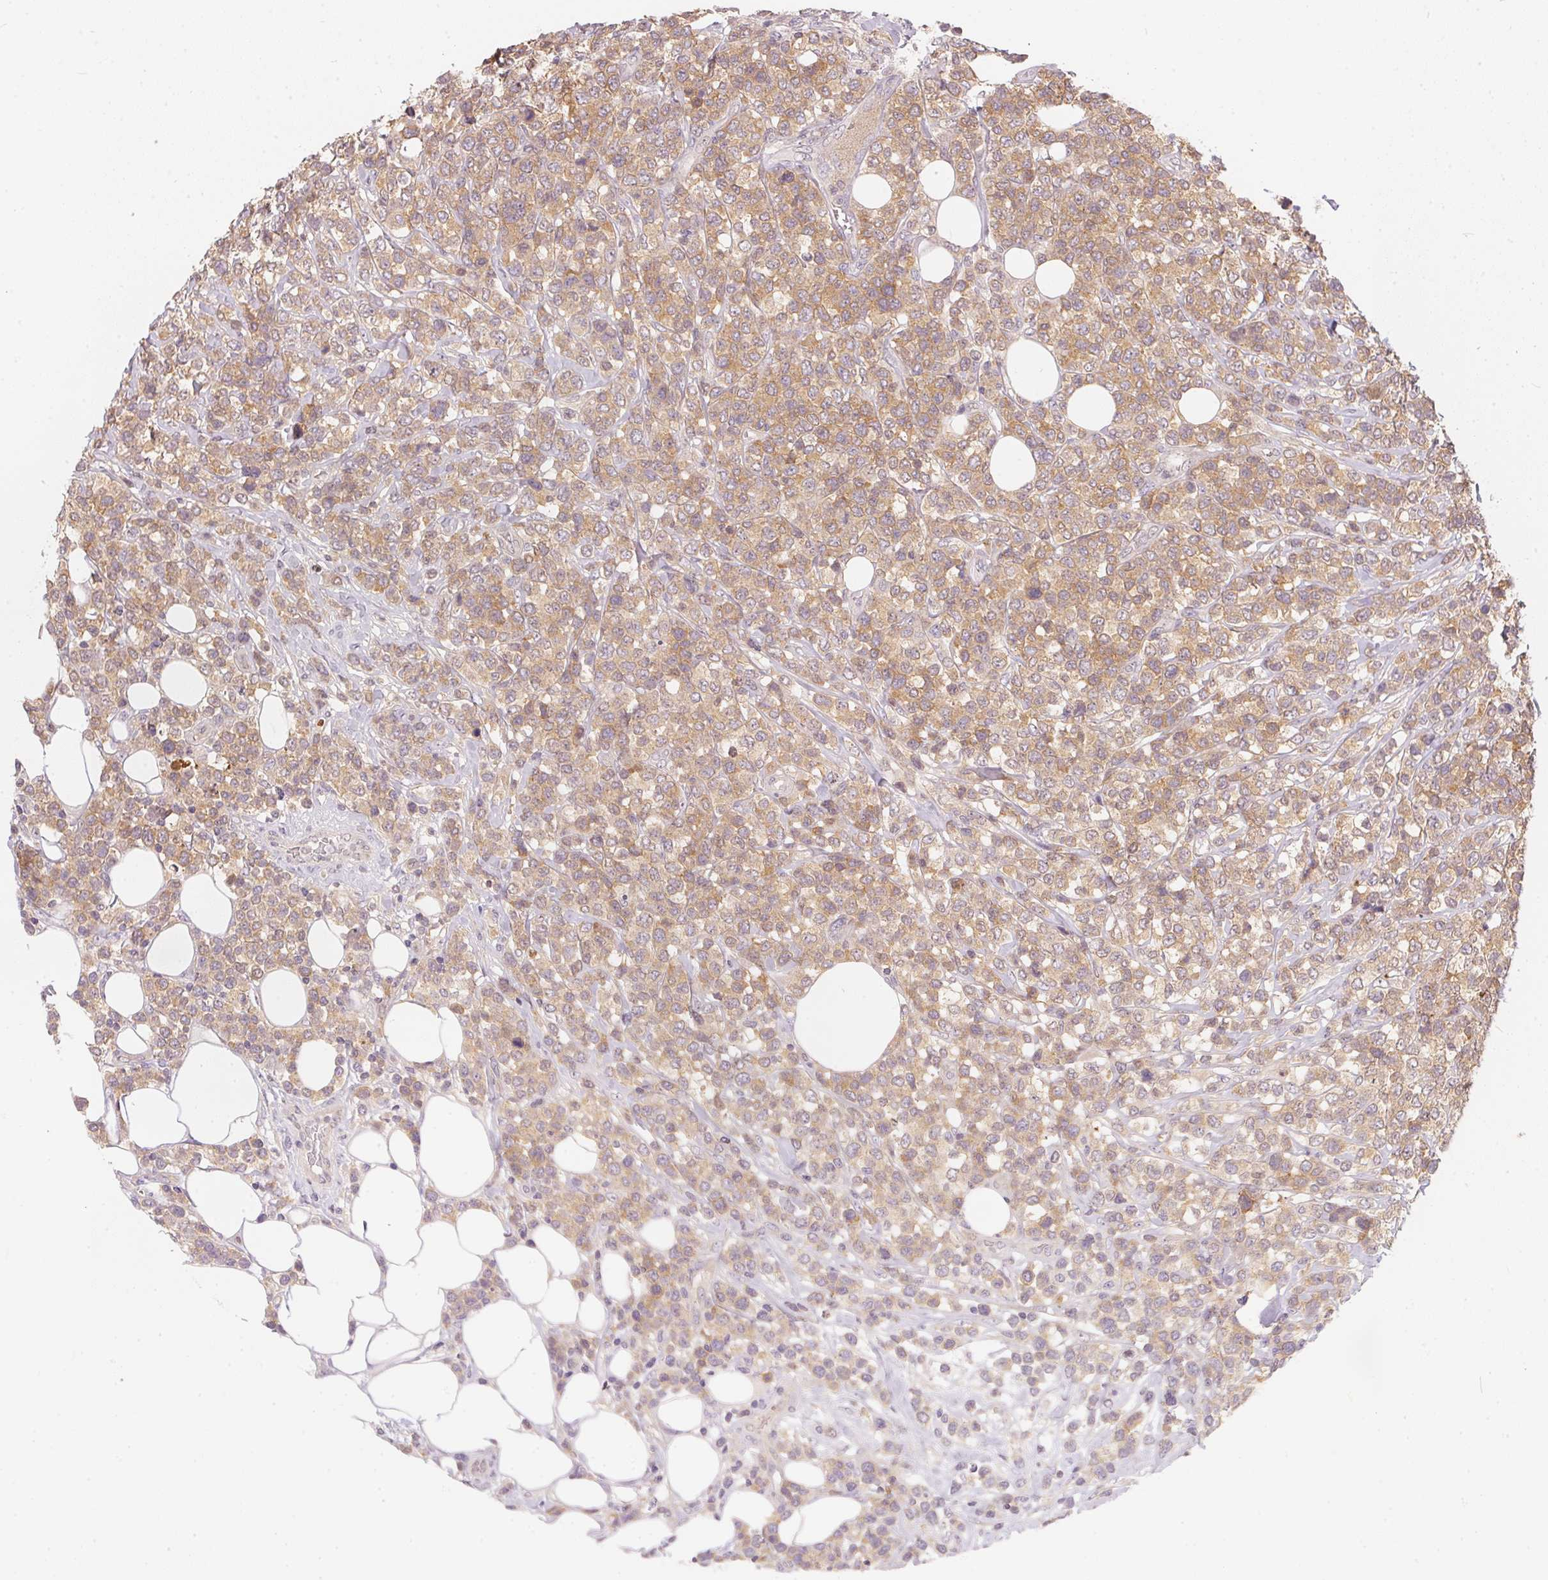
{"staining": {"intensity": "moderate", "quantity": ">75%", "location": "cytoplasmic/membranous"}, "tissue": "lymphoma", "cell_type": "Tumor cells", "image_type": "cancer", "snomed": [{"axis": "morphology", "description": "Malignant lymphoma, non-Hodgkin's type, High grade"}, {"axis": "topography", "description": "Soft tissue"}], "caption": "About >75% of tumor cells in lymphoma exhibit moderate cytoplasmic/membranous protein expression as visualized by brown immunohistochemical staining.", "gene": "BLMH", "patient": {"sex": "female", "age": 56}}